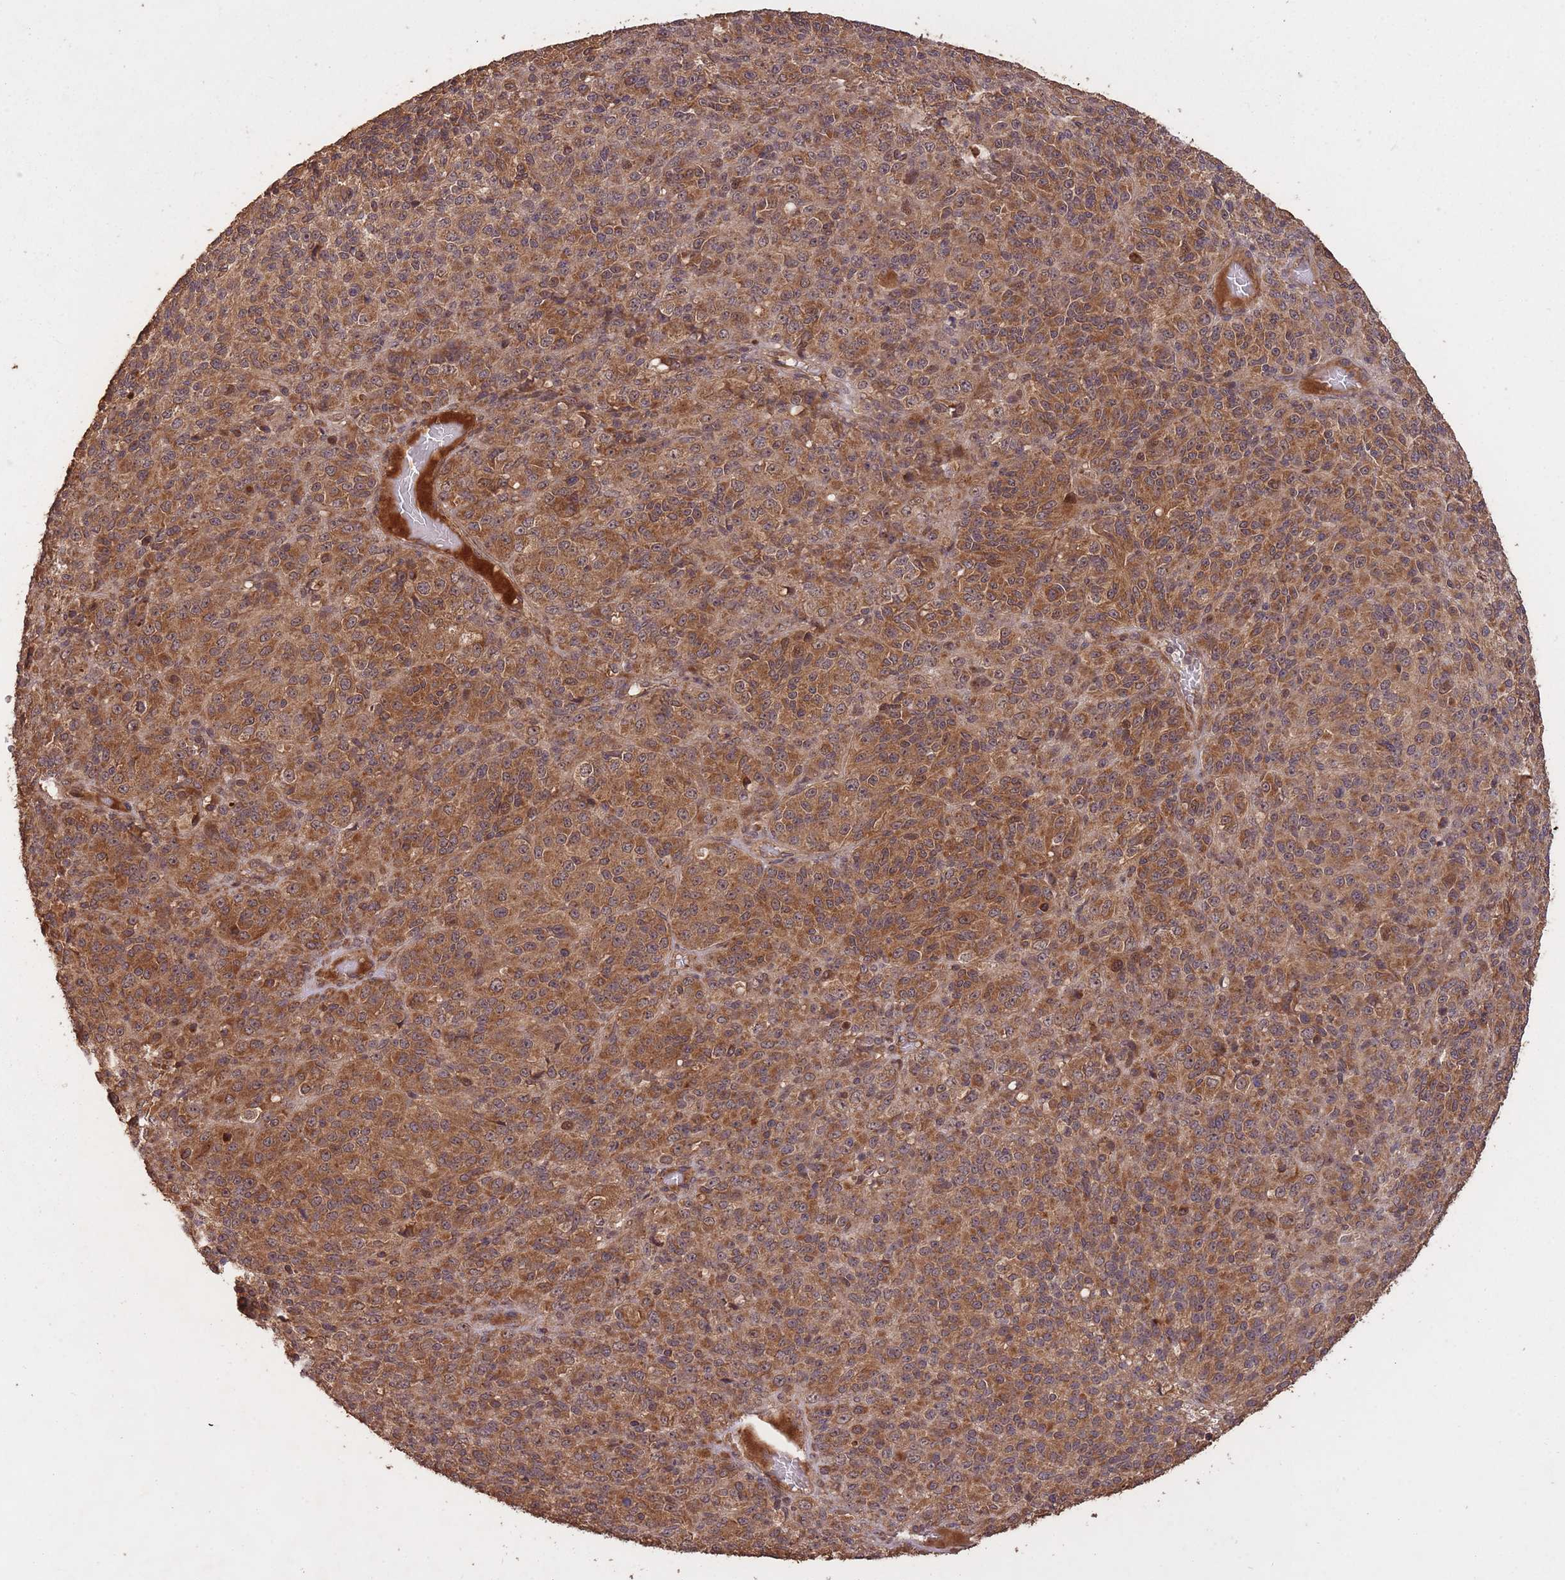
{"staining": {"intensity": "moderate", "quantity": ">75%", "location": "cytoplasmic/membranous,nuclear"}, "tissue": "melanoma", "cell_type": "Tumor cells", "image_type": "cancer", "snomed": [{"axis": "morphology", "description": "Malignant melanoma, Metastatic site"}, {"axis": "topography", "description": "Brain"}], "caption": "Tumor cells reveal medium levels of moderate cytoplasmic/membranous and nuclear expression in approximately >75% of cells in human melanoma.", "gene": "ERBB3", "patient": {"sex": "female", "age": 56}}